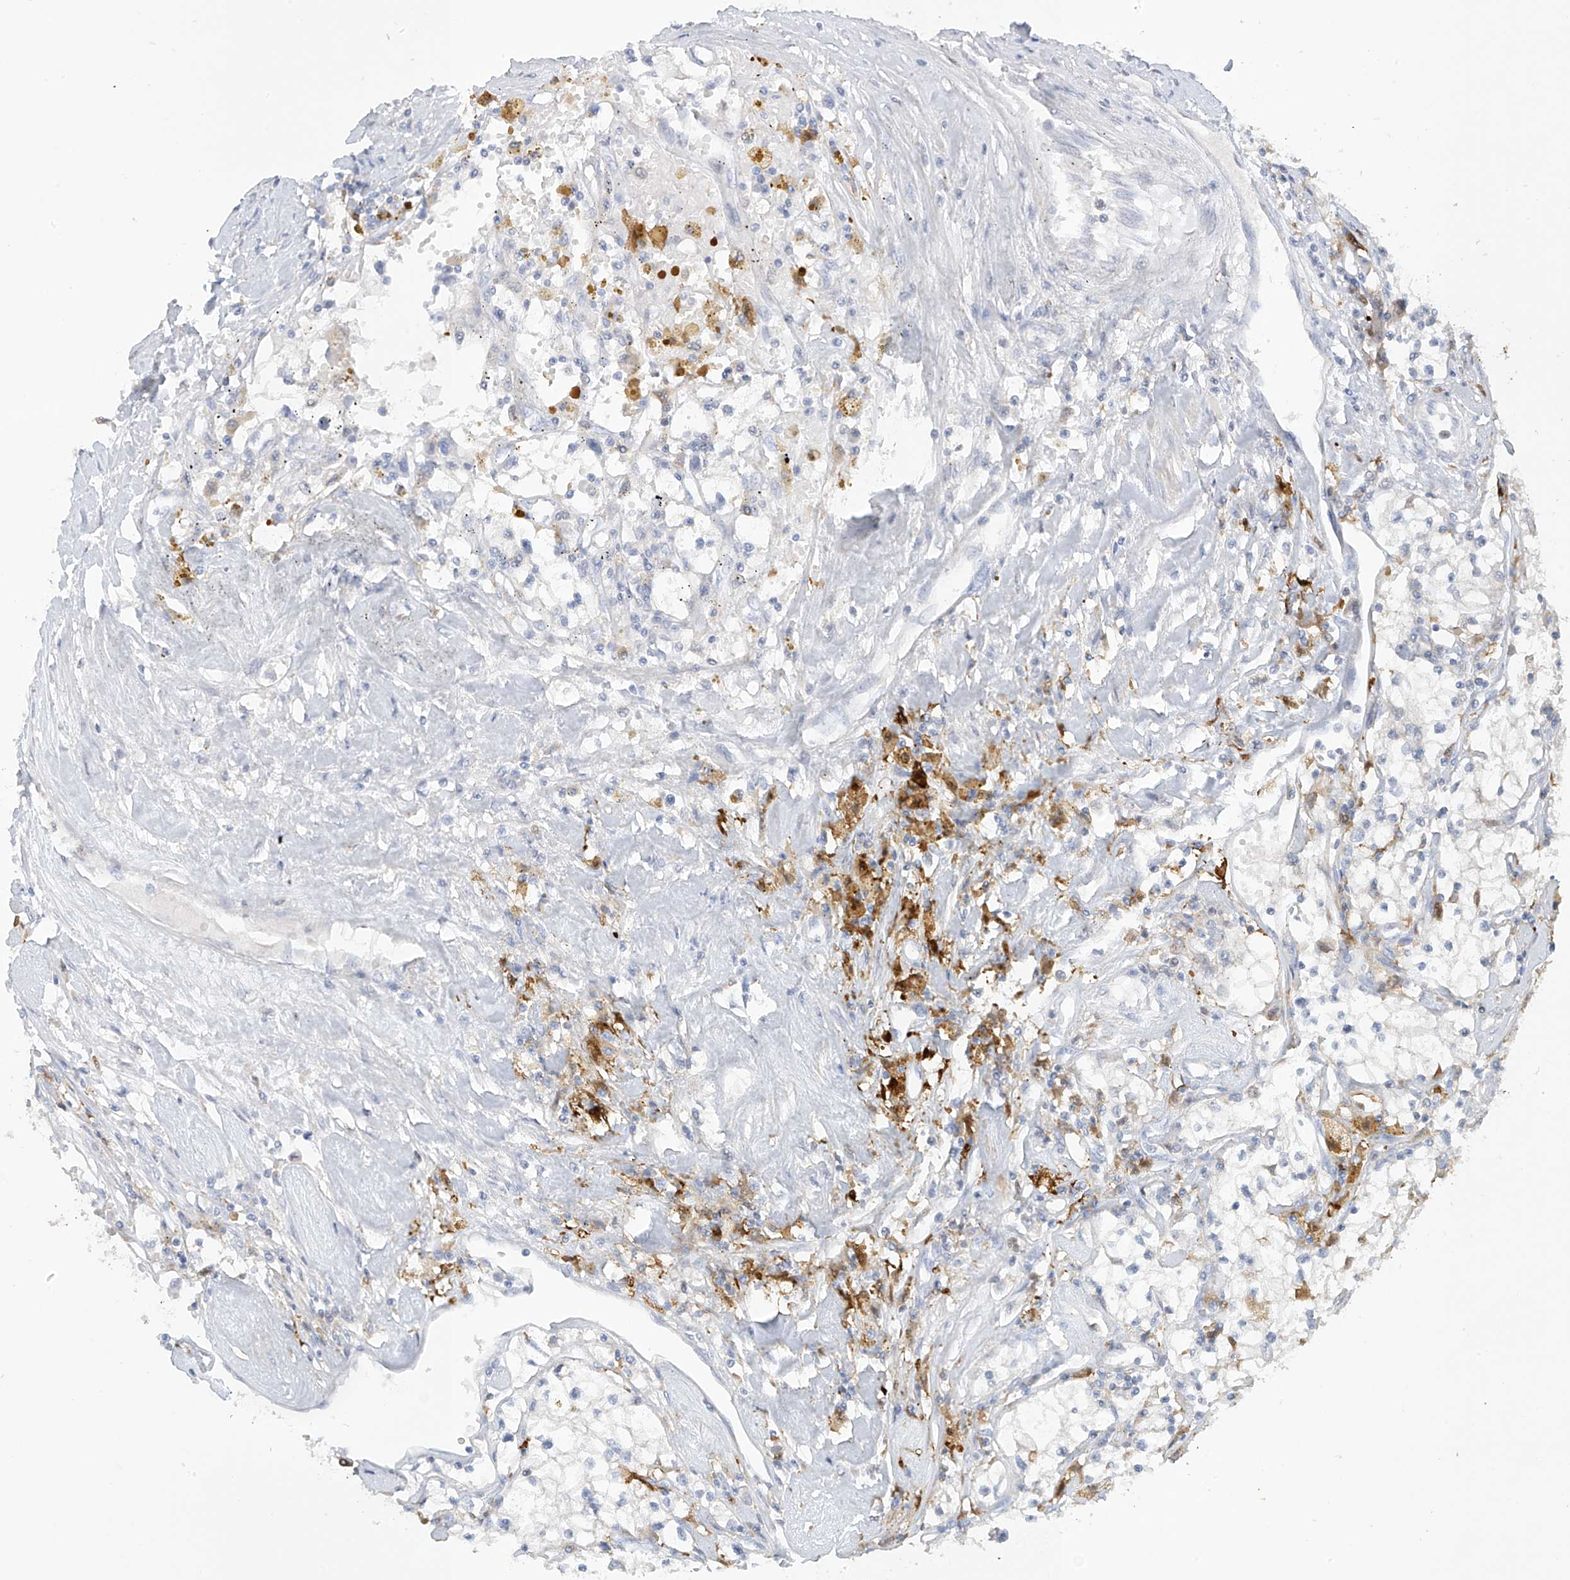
{"staining": {"intensity": "negative", "quantity": "none", "location": "none"}, "tissue": "renal cancer", "cell_type": "Tumor cells", "image_type": "cancer", "snomed": [{"axis": "morphology", "description": "Adenocarcinoma, NOS"}, {"axis": "topography", "description": "Kidney"}], "caption": "The histopathology image shows no staining of tumor cells in renal cancer.", "gene": "TRMT2B", "patient": {"sex": "male", "age": 56}}